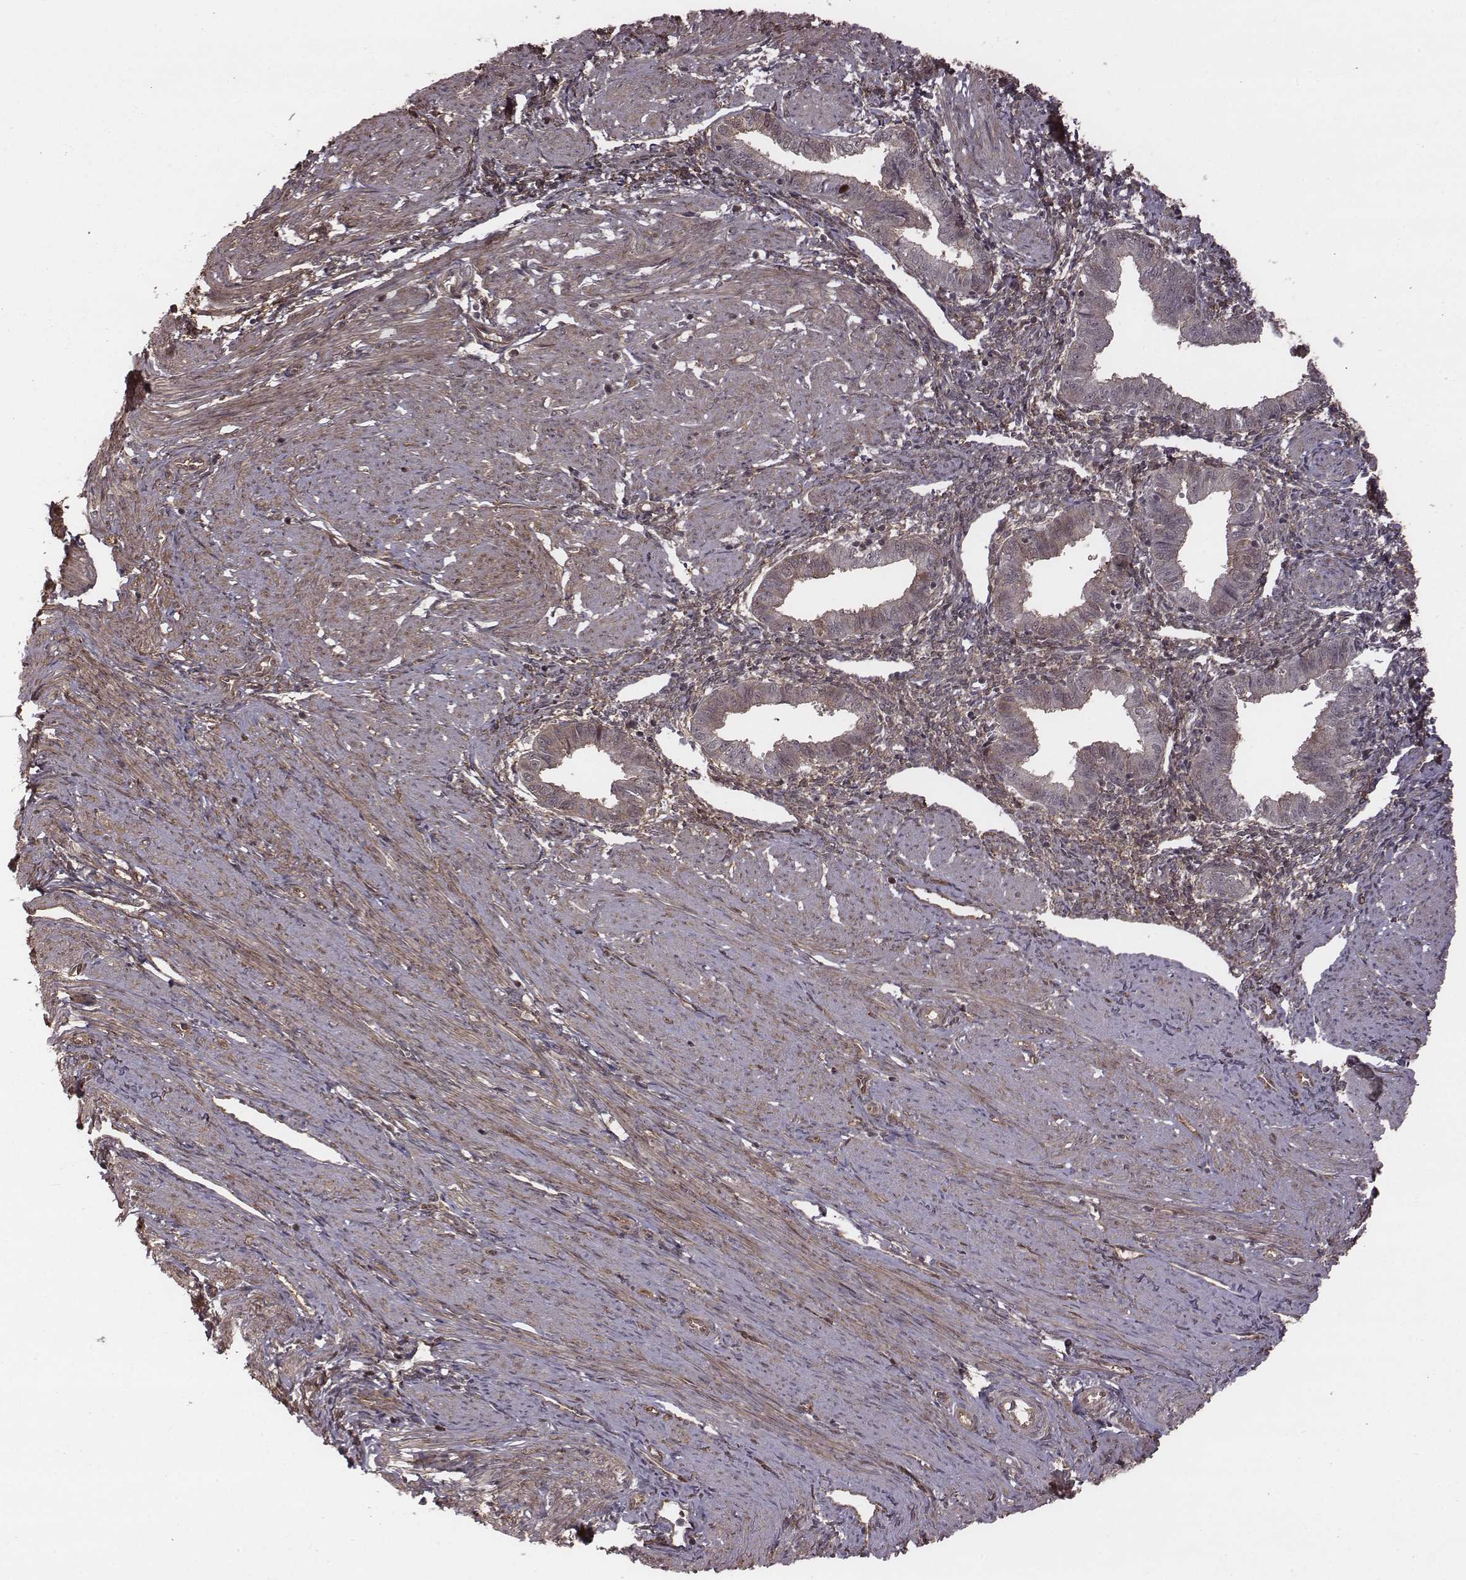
{"staining": {"intensity": "weak", "quantity": "25%-75%", "location": "cytoplasmic/membranous,nuclear"}, "tissue": "endometrium", "cell_type": "Cells in endometrial stroma", "image_type": "normal", "snomed": [{"axis": "morphology", "description": "Normal tissue, NOS"}, {"axis": "topography", "description": "Endometrium"}], "caption": "IHC (DAB) staining of unremarkable human endometrium exhibits weak cytoplasmic/membranous,nuclear protein expression in about 25%-75% of cells in endometrial stroma.", "gene": "RPL3", "patient": {"sex": "female", "age": 37}}